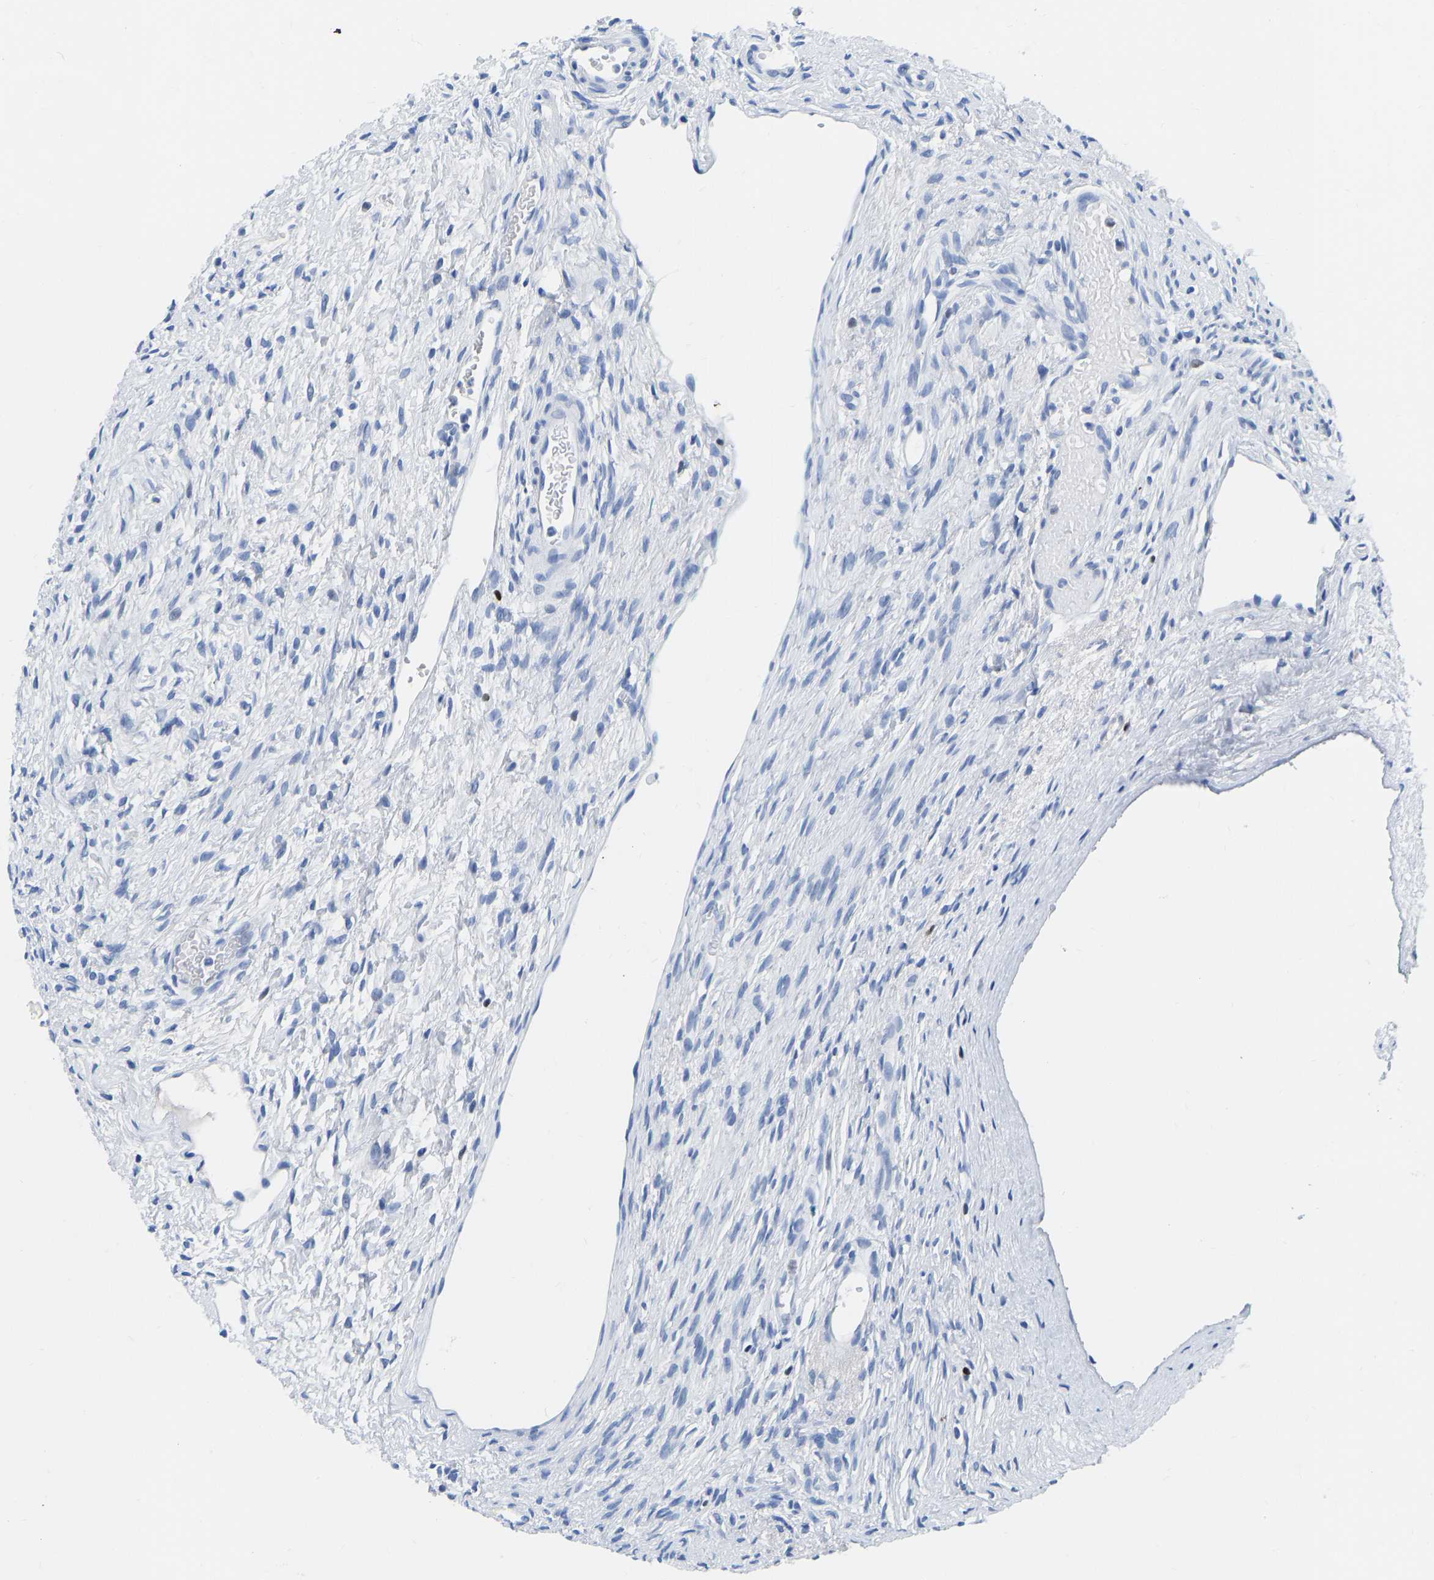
{"staining": {"intensity": "negative", "quantity": "none", "location": "none"}, "tissue": "ovary", "cell_type": "Ovarian stroma cells", "image_type": "normal", "snomed": [{"axis": "morphology", "description": "Normal tissue, NOS"}, {"axis": "topography", "description": "Ovary"}], "caption": "Immunohistochemistry (IHC) micrograph of normal ovary: human ovary stained with DAB exhibits no significant protein positivity in ovarian stroma cells. Nuclei are stained in blue.", "gene": "TCF7", "patient": {"sex": "female", "age": 33}}